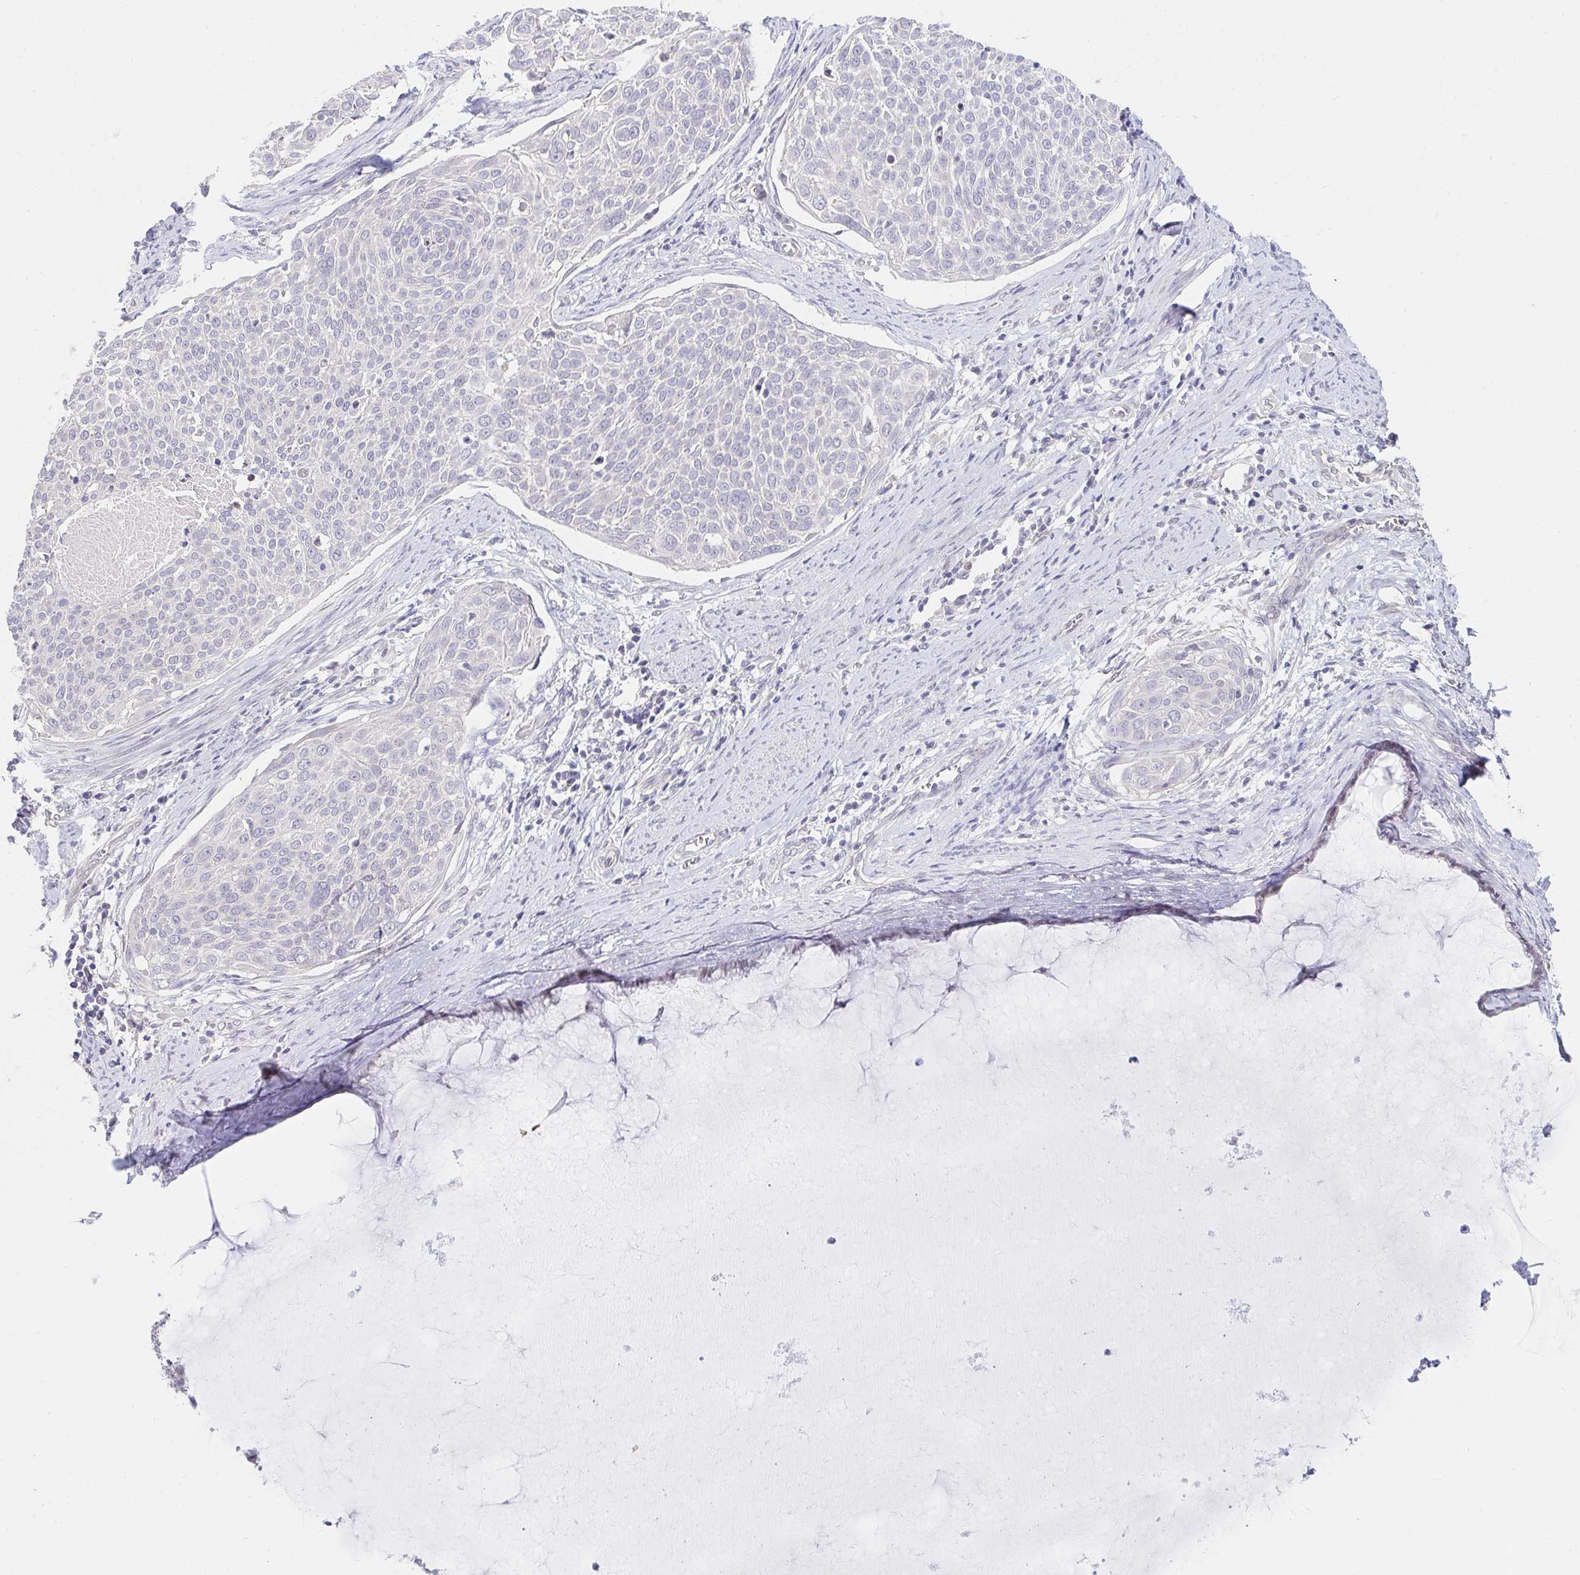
{"staining": {"intensity": "negative", "quantity": "none", "location": "none"}, "tissue": "cervical cancer", "cell_type": "Tumor cells", "image_type": "cancer", "snomed": [{"axis": "morphology", "description": "Squamous cell carcinoma, NOS"}, {"axis": "topography", "description": "Cervix"}], "caption": "Tumor cells are negative for brown protein staining in cervical cancer.", "gene": "AKAP14", "patient": {"sex": "female", "age": 39}}